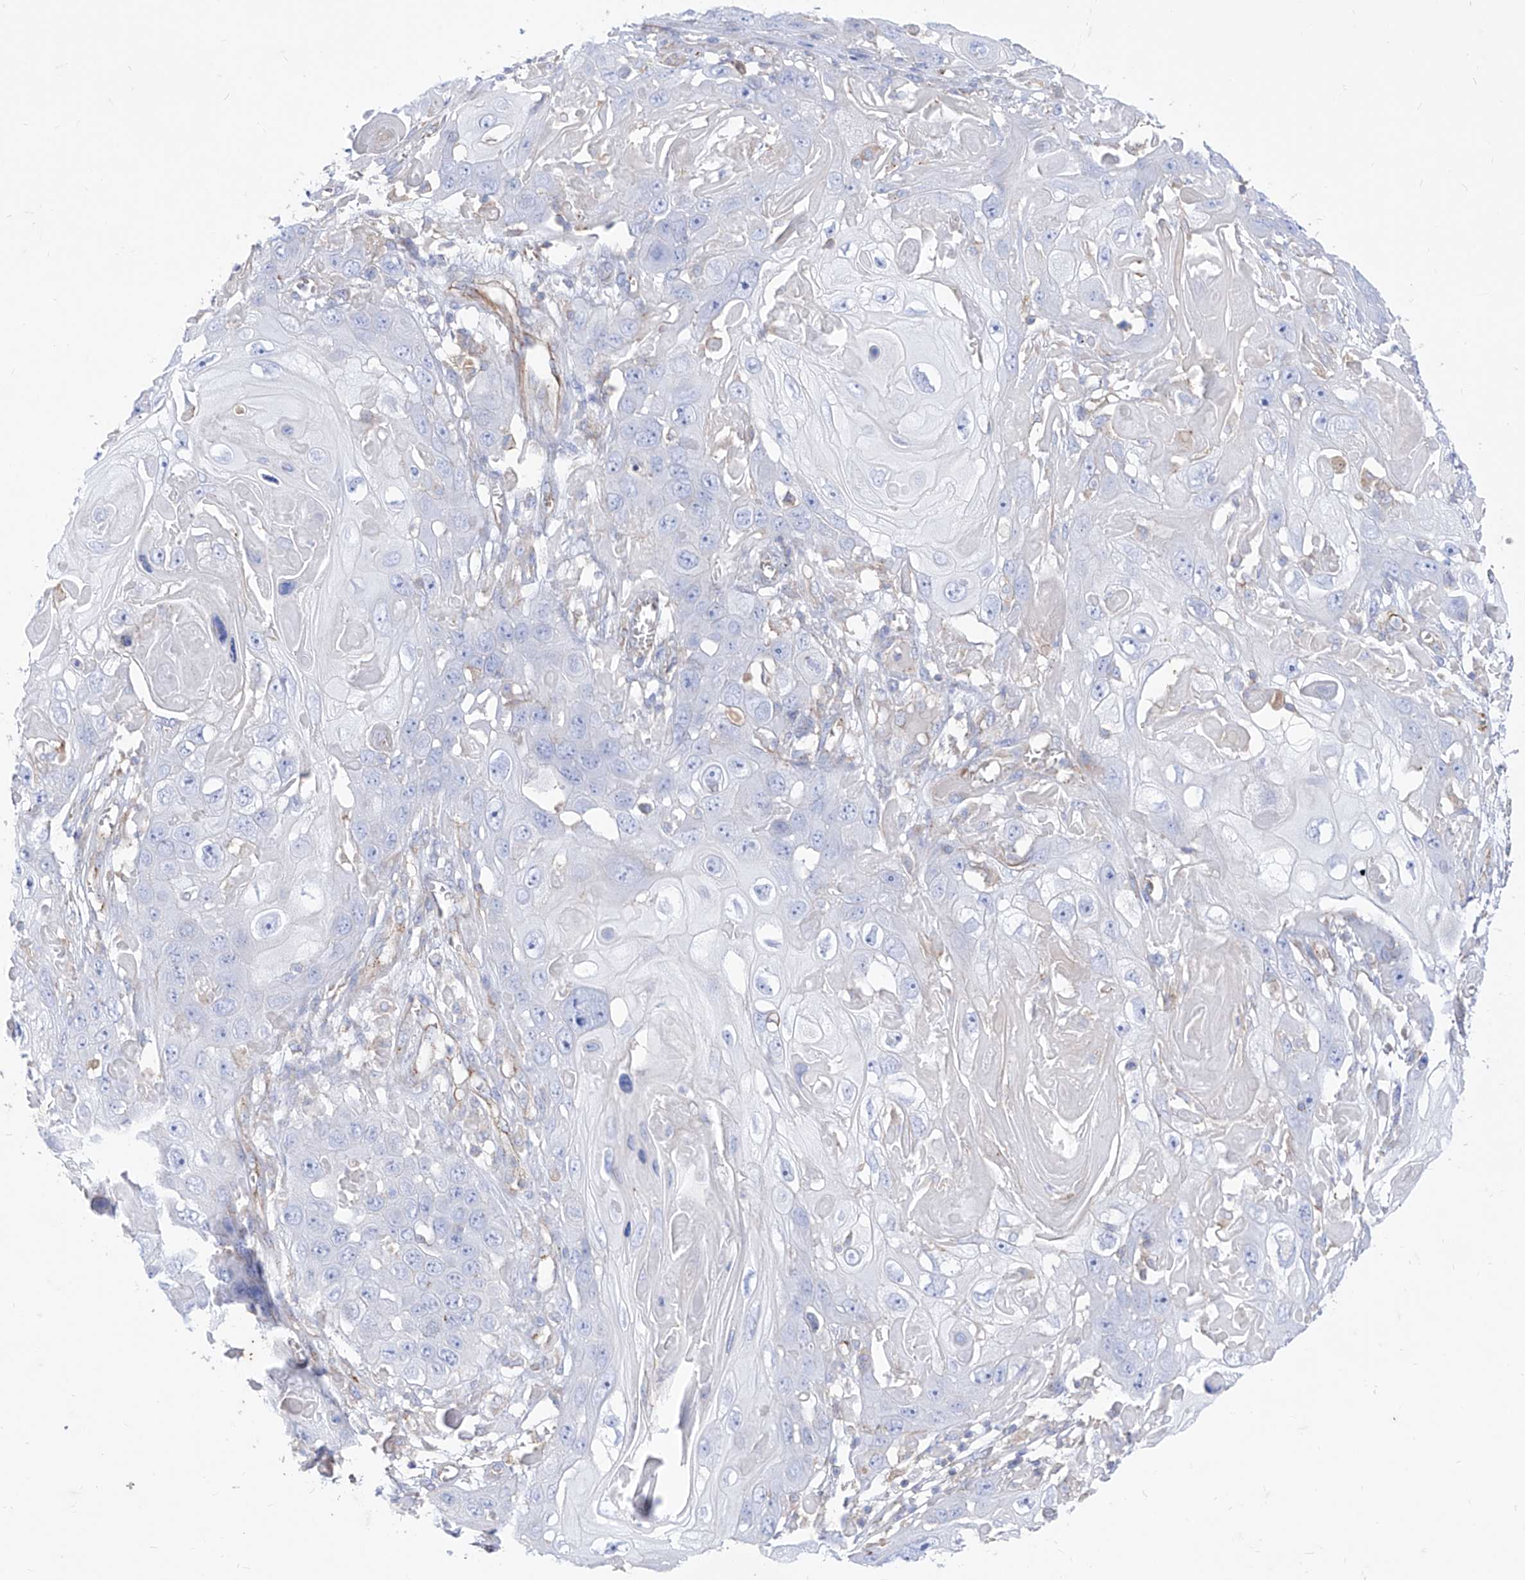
{"staining": {"intensity": "negative", "quantity": "none", "location": "none"}, "tissue": "skin cancer", "cell_type": "Tumor cells", "image_type": "cancer", "snomed": [{"axis": "morphology", "description": "Squamous cell carcinoma, NOS"}, {"axis": "topography", "description": "Skin"}], "caption": "Tumor cells are negative for brown protein staining in skin squamous cell carcinoma.", "gene": "C1orf74", "patient": {"sex": "male", "age": 55}}